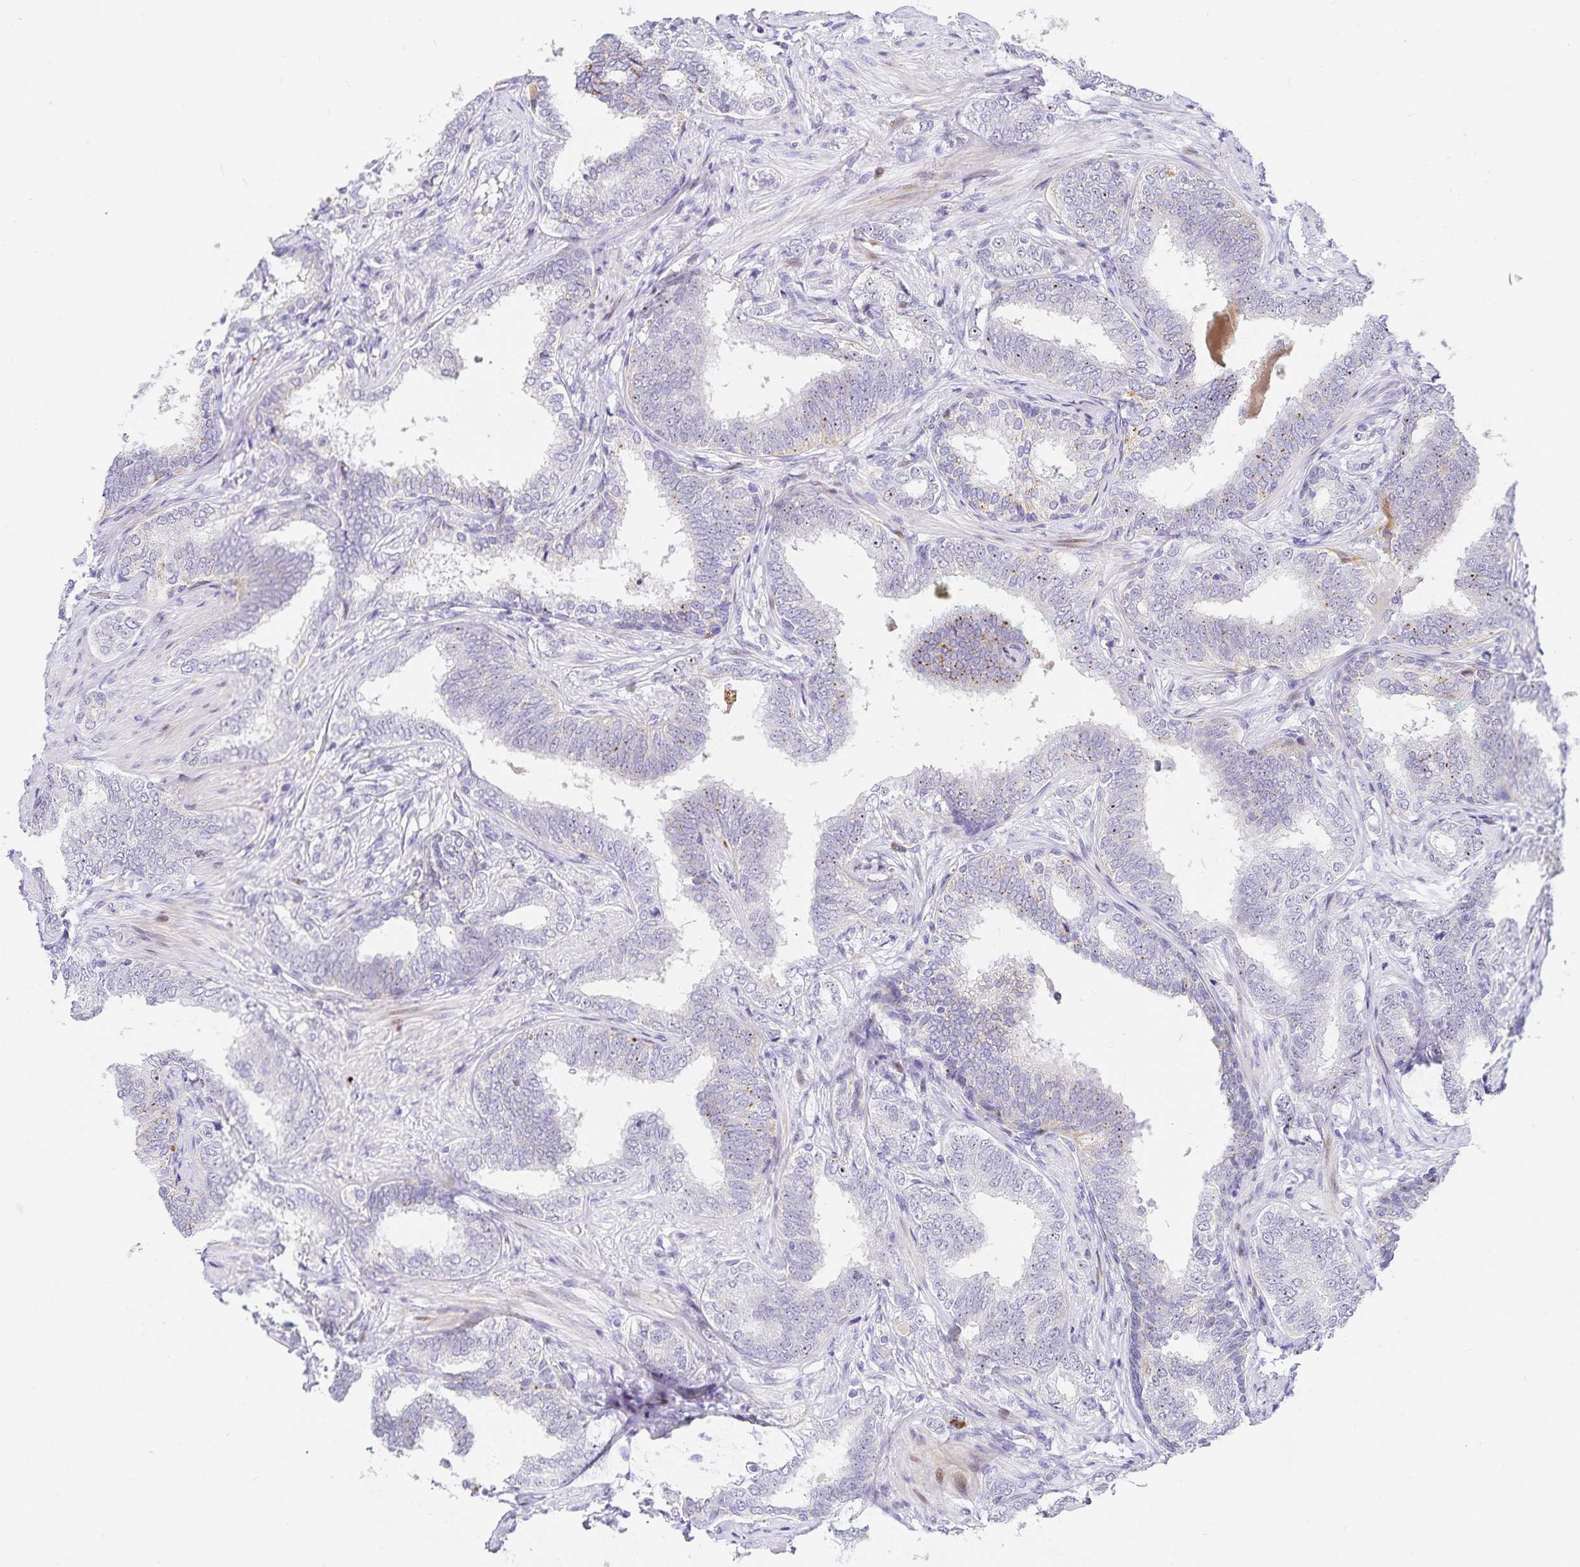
{"staining": {"intensity": "negative", "quantity": "none", "location": "none"}, "tissue": "prostate cancer", "cell_type": "Tumor cells", "image_type": "cancer", "snomed": [{"axis": "morphology", "description": "Adenocarcinoma, High grade"}, {"axis": "topography", "description": "Prostate"}], "caption": "Tumor cells are negative for protein expression in human prostate cancer.", "gene": "KBTBD13", "patient": {"sex": "male", "age": 72}}